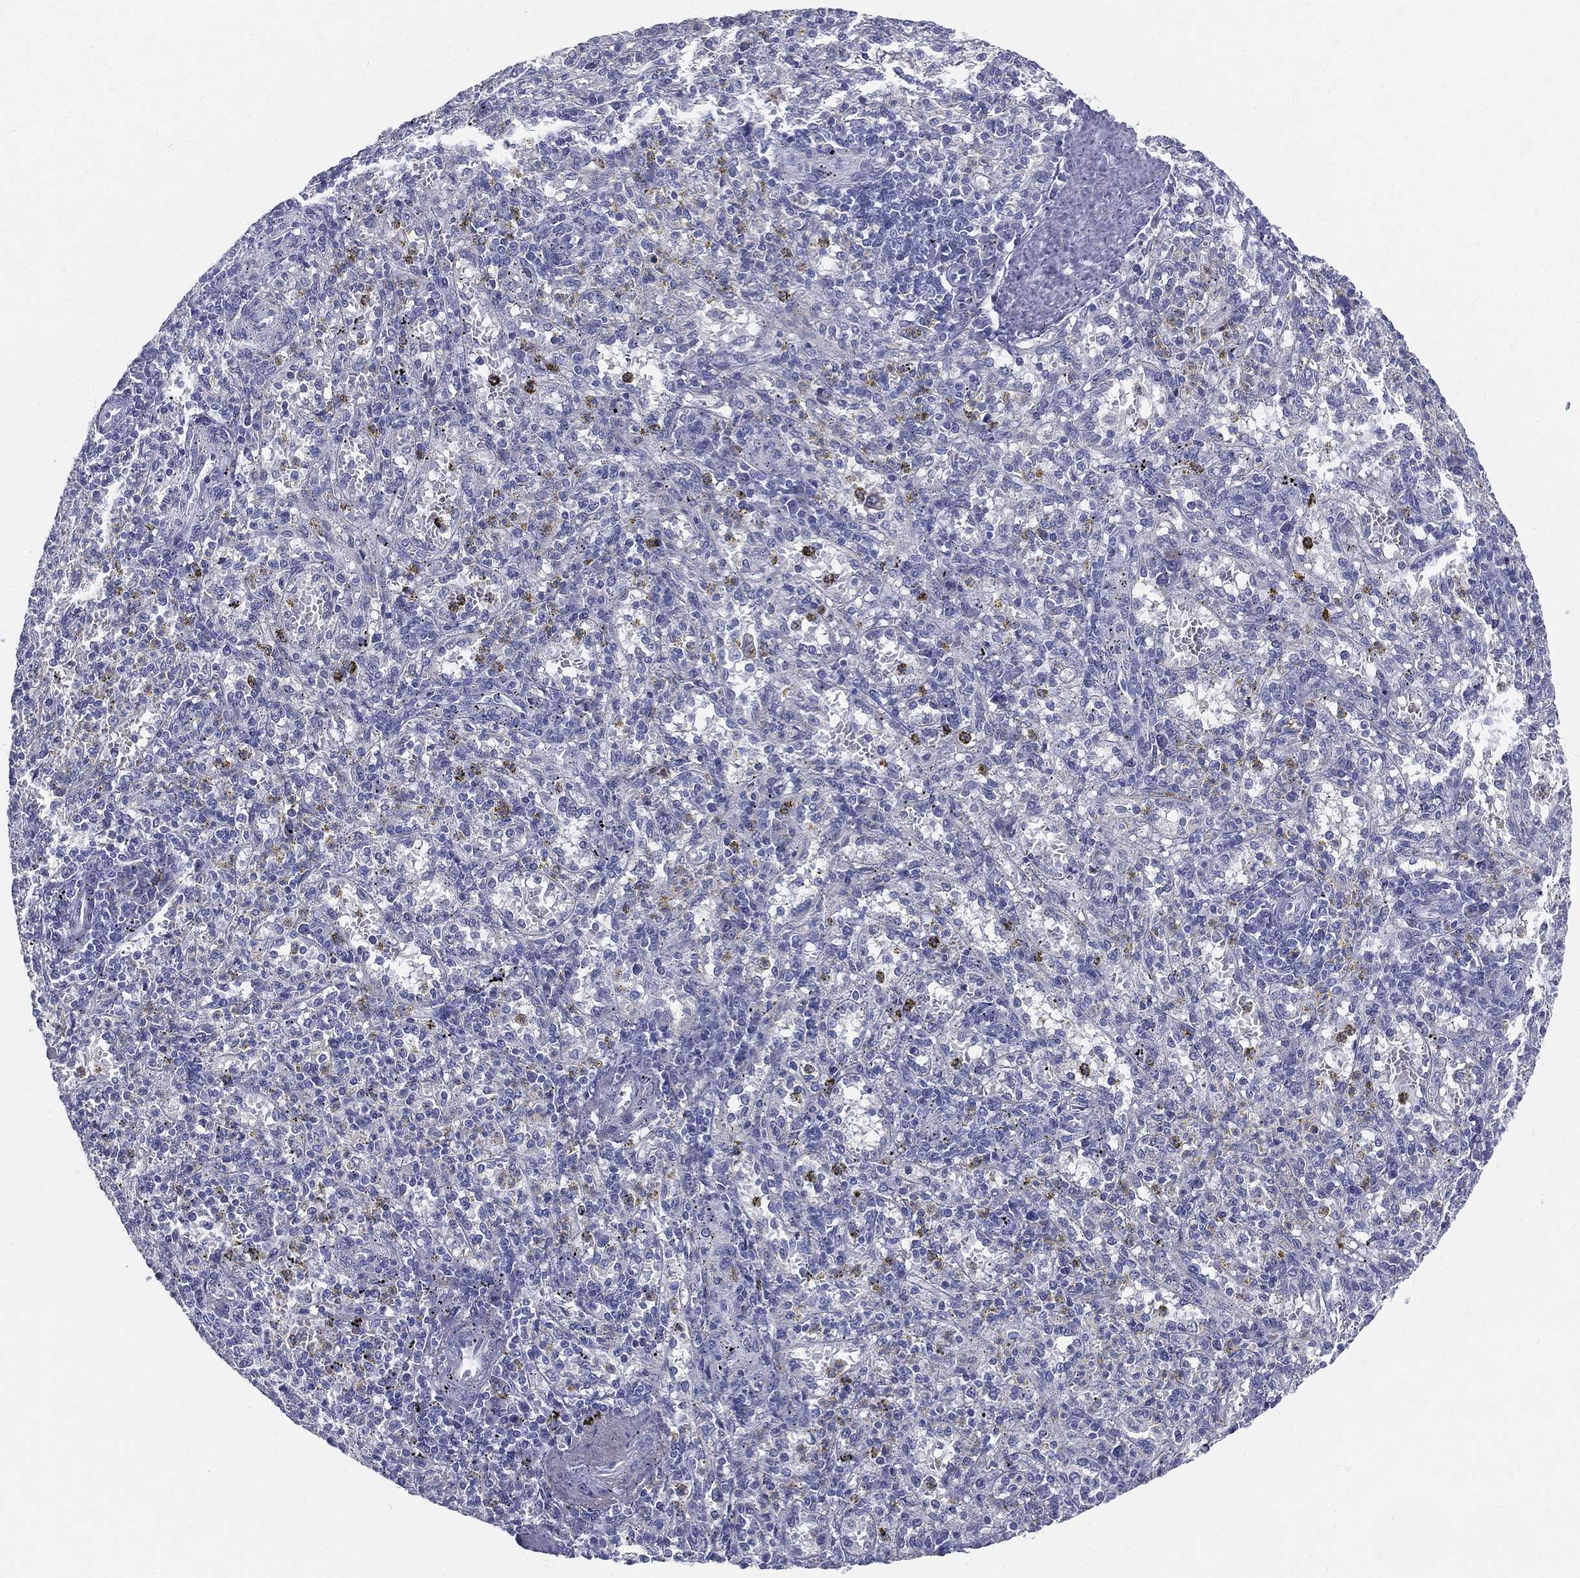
{"staining": {"intensity": "negative", "quantity": "none", "location": "none"}, "tissue": "spleen", "cell_type": "Cells in red pulp", "image_type": "normal", "snomed": [{"axis": "morphology", "description": "Normal tissue, NOS"}, {"axis": "topography", "description": "Spleen"}], "caption": "High power microscopy photomicrograph of an immunohistochemistry image of normal spleen, revealing no significant positivity in cells in red pulp. (Immunohistochemistry (ihc), brightfield microscopy, high magnification).", "gene": "STS", "patient": {"sex": "male", "age": 60}}